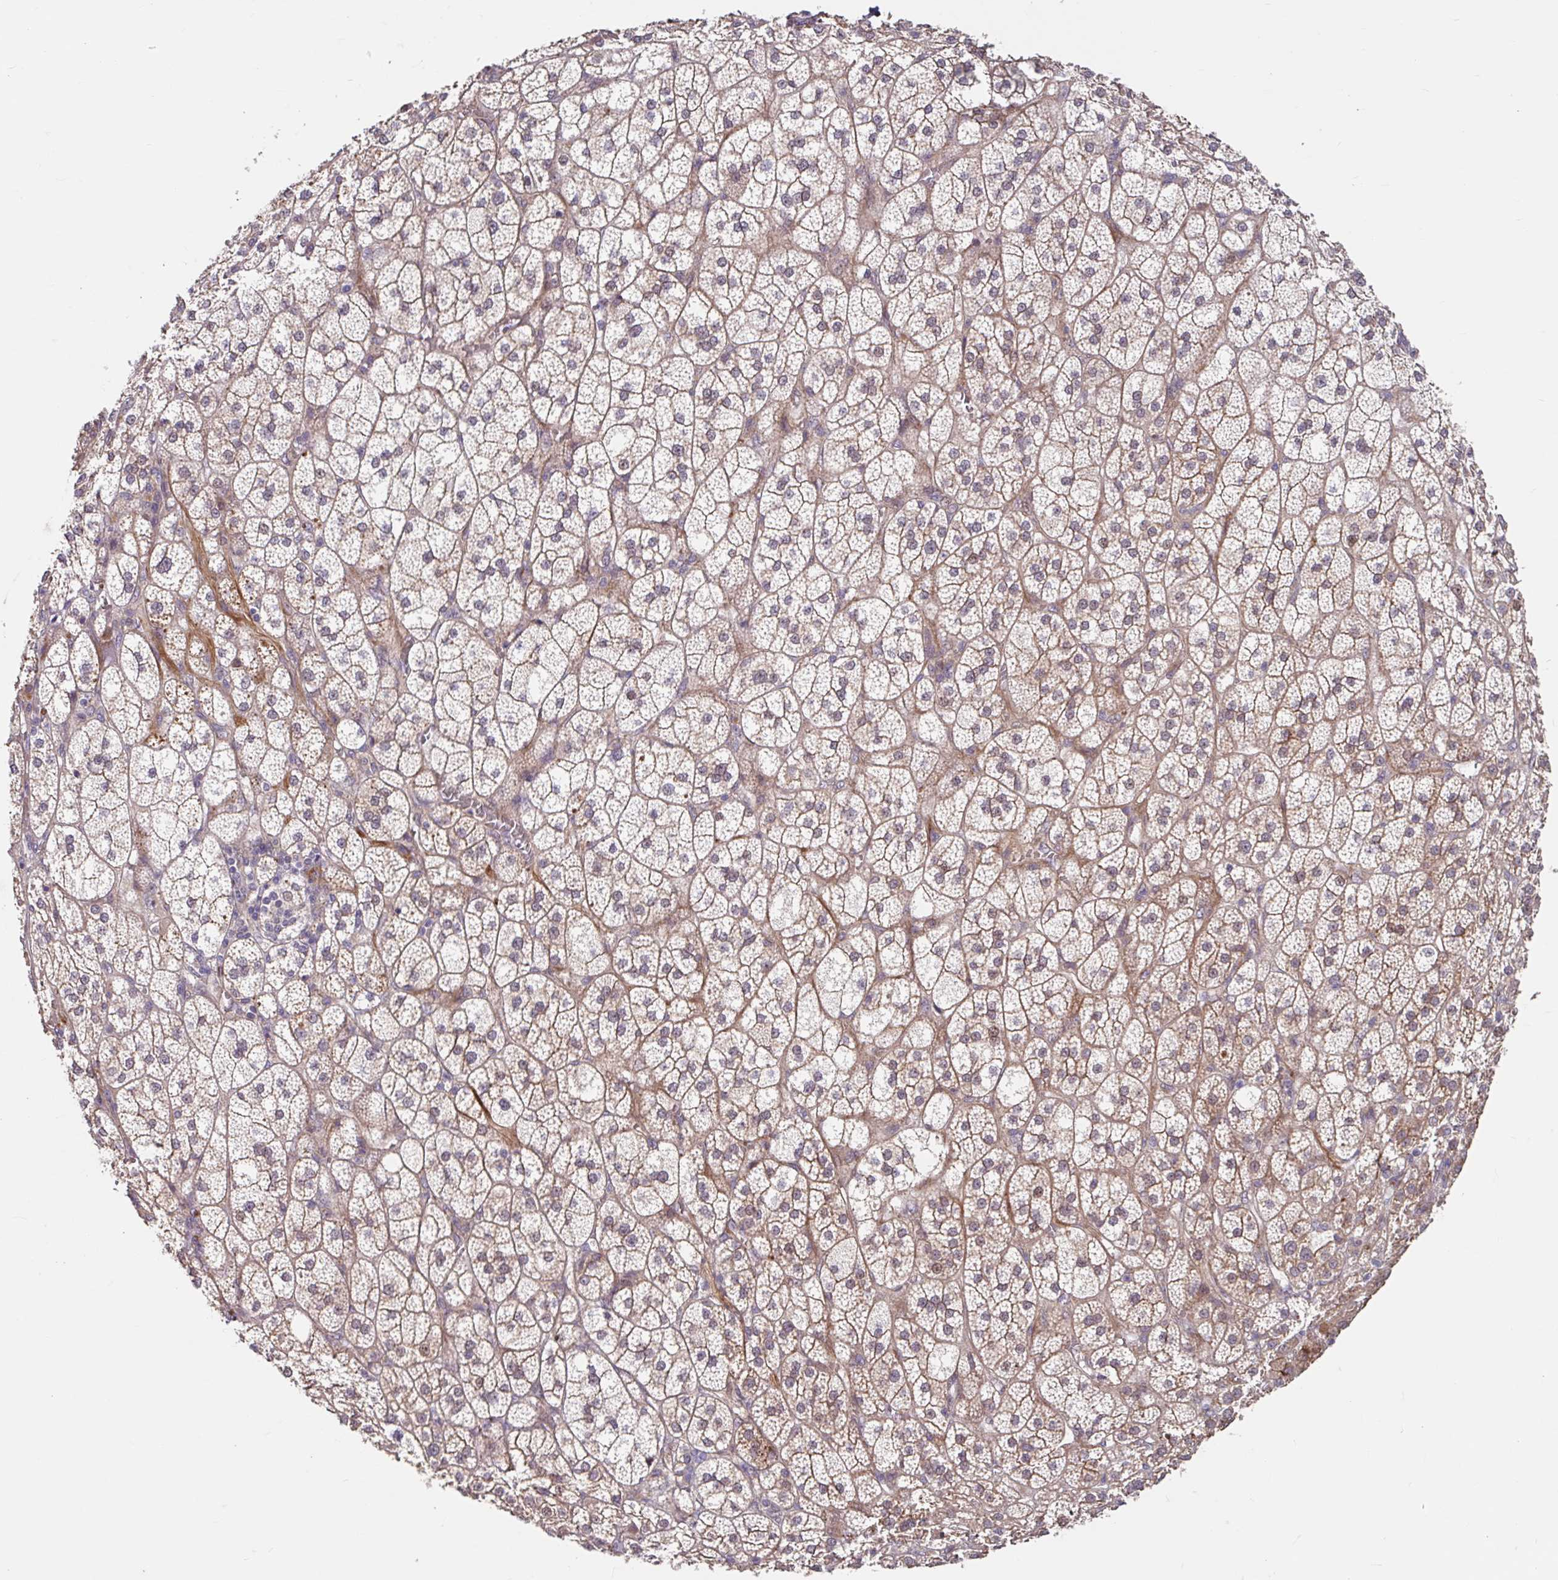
{"staining": {"intensity": "moderate", "quantity": ">75%", "location": "cytoplasmic/membranous,nuclear"}, "tissue": "adrenal gland", "cell_type": "Glandular cells", "image_type": "normal", "snomed": [{"axis": "morphology", "description": "Normal tissue, NOS"}, {"axis": "topography", "description": "Adrenal gland"}], "caption": "Glandular cells demonstrate moderate cytoplasmic/membranous,nuclear expression in about >75% of cells in normal adrenal gland.", "gene": "STYXL1", "patient": {"sex": "female", "age": 60}}